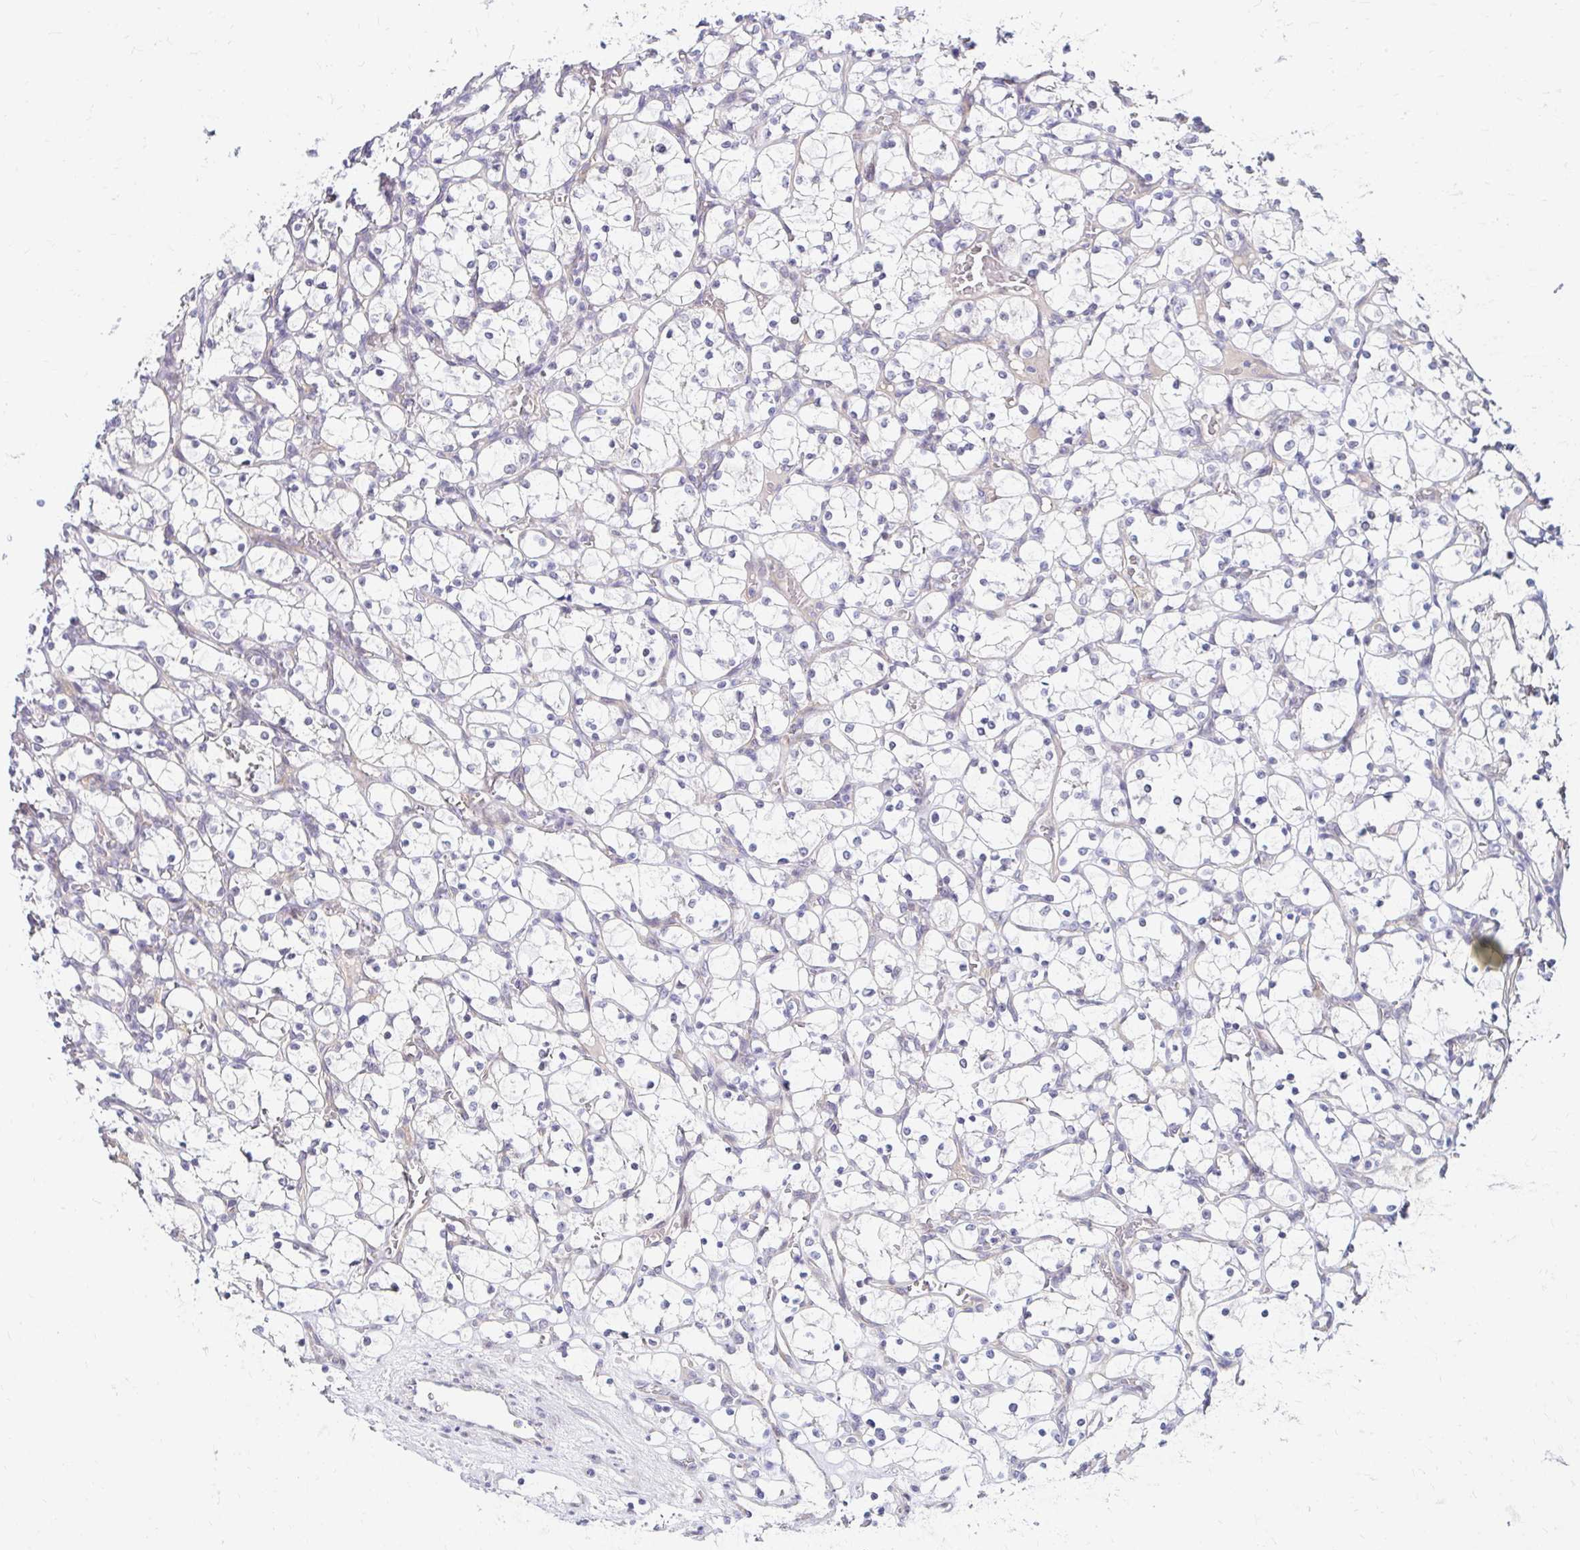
{"staining": {"intensity": "negative", "quantity": "none", "location": "none"}, "tissue": "renal cancer", "cell_type": "Tumor cells", "image_type": "cancer", "snomed": [{"axis": "morphology", "description": "Adenocarcinoma, NOS"}, {"axis": "topography", "description": "Kidney"}], "caption": "Tumor cells show no significant expression in renal cancer (adenocarcinoma). (DAB (3,3'-diaminobenzidine) immunohistochemistry visualized using brightfield microscopy, high magnification).", "gene": "GUCY1A1", "patient": {"sex": "female", "age": 69}}